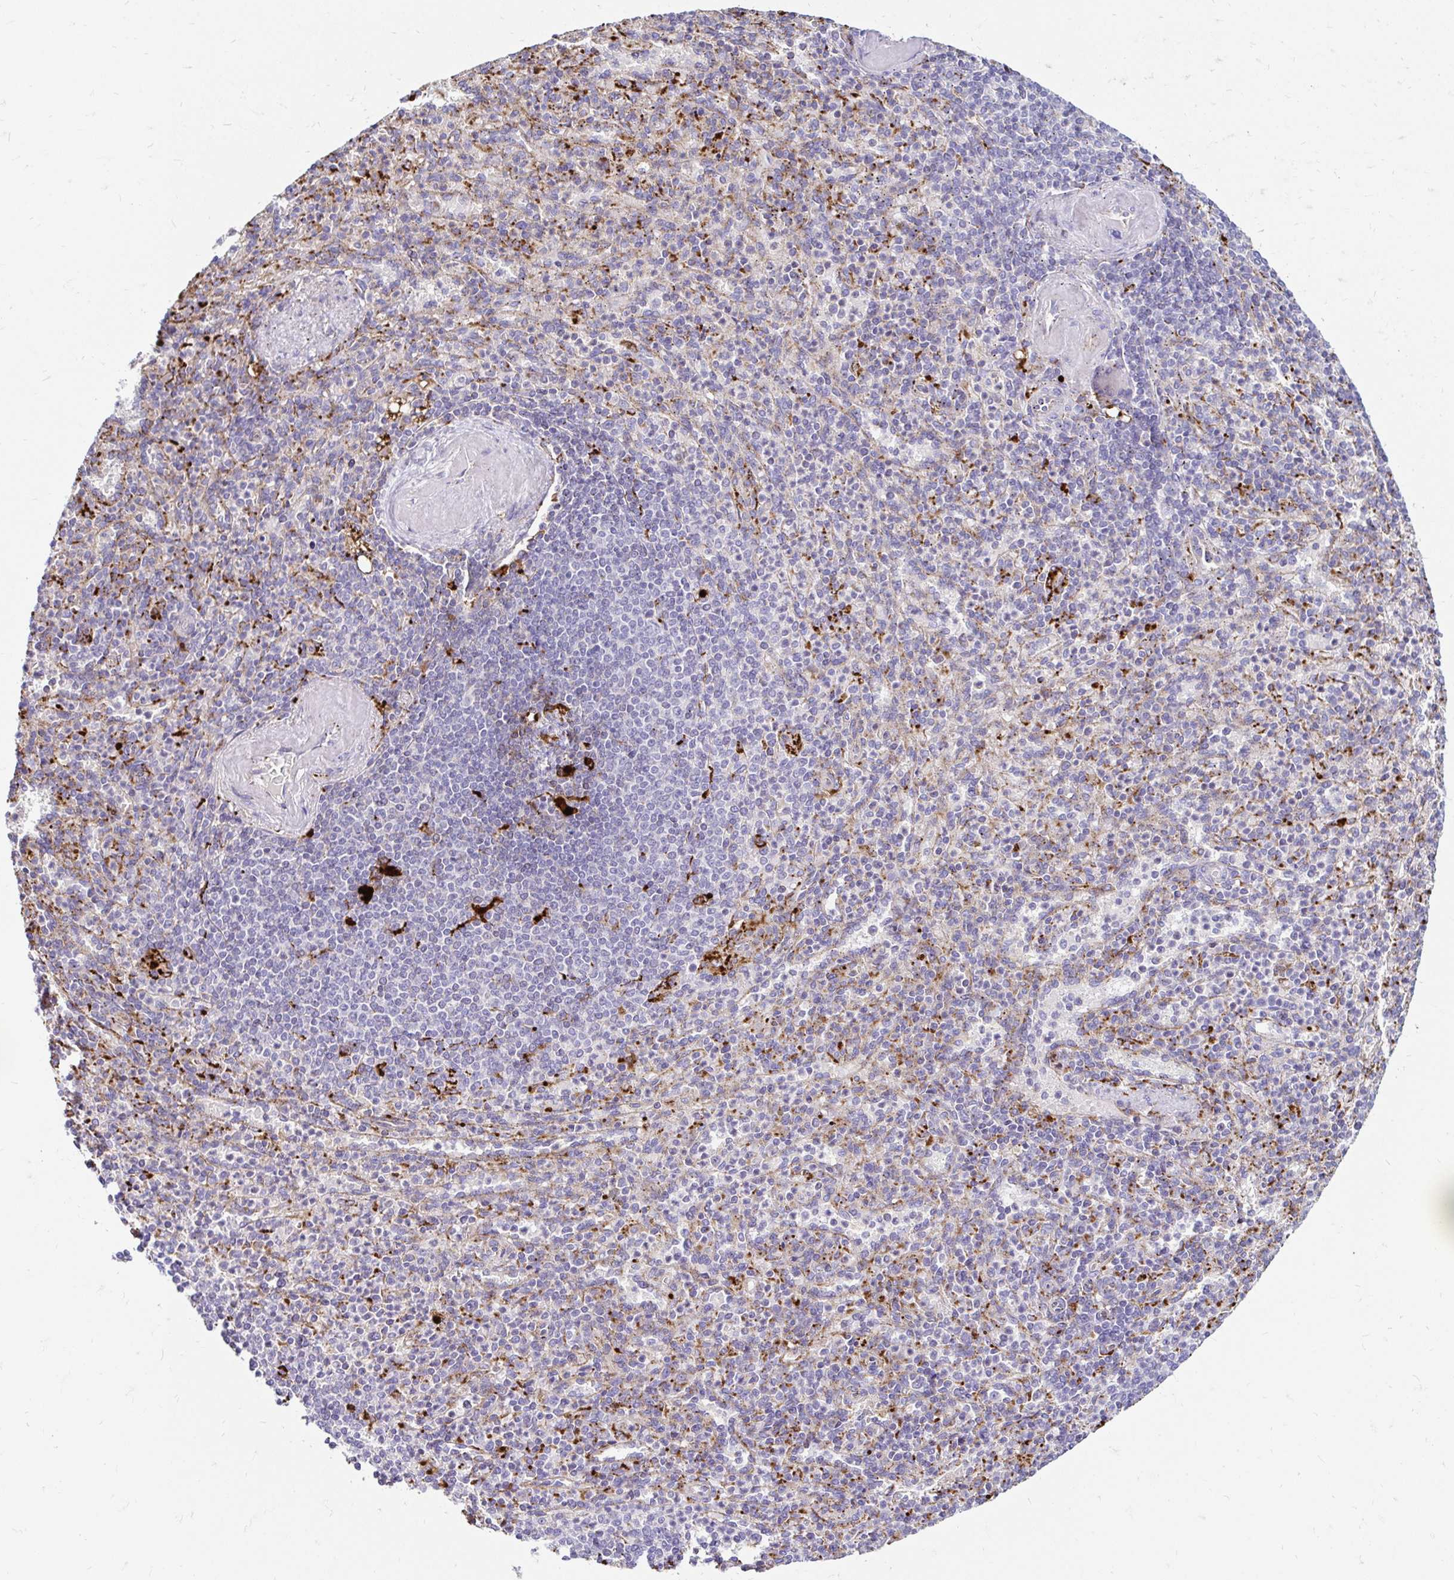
{"staining": {"intensity": "negative", "quantity": "none", "location": "none"}, "tissue": "spleen", "cell_type": "Cells in red pulp", "image_type": "normal", "snomed": [{"axis": "morphology", "description": "Normal tissue, NOS"}, {"axis": "topography", "description": "Spleen"}], "caption": "Spleen was stained to show a protein in brown. There is no significant positivity in cells in red pulp. (DAB (3,3'-diaminobenzidine) immunohistochemistry visualized using brightfield microscopy, high magnification).", "gene": "FUCA1", "patient": {"sex": "female", "age": 74}}